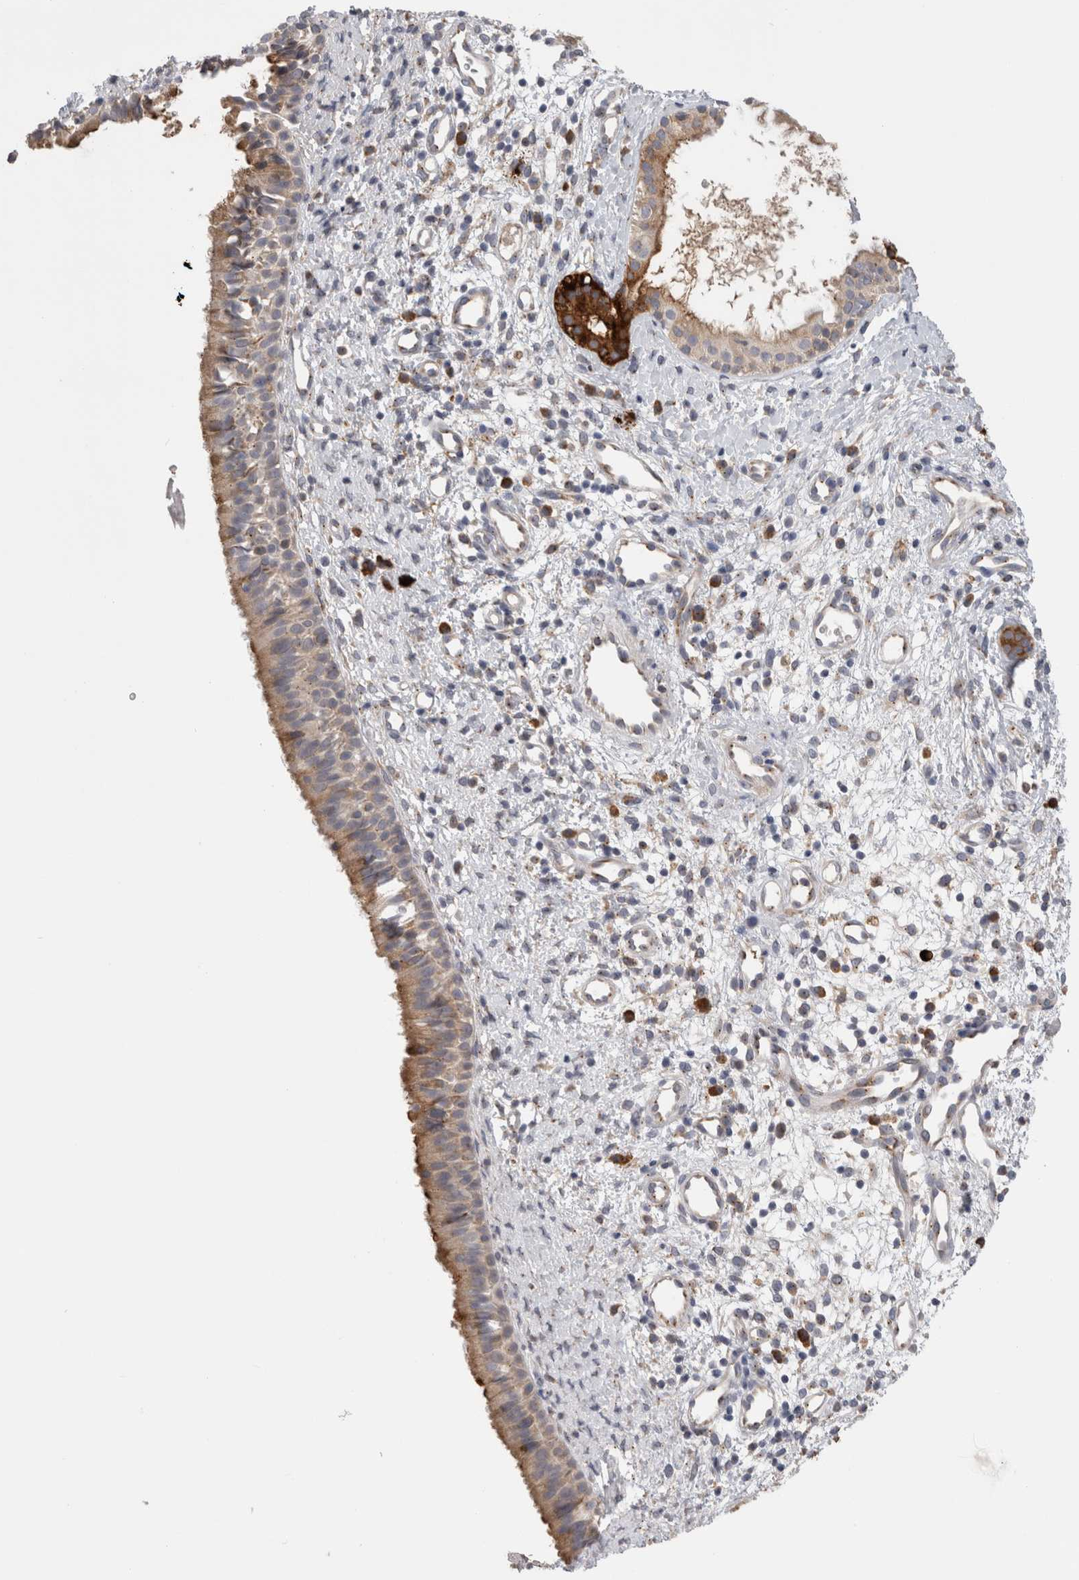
{"staining": {"intensity": "weak", "quantity": "25%-75%", "location": "cytoplasmic/membranous"}, "tissue": "nasopharynx", "cell_type": "Respiratory epithelial cells", "image_type": "normal", "snomed": [{"axis": "morphology", "description": "Normal tissue, NOS"}, {"axis": "topography", "description": "Nasopharynx"}], "caption": "Protein staining by immunohistochemistry displays weak cytoplasmic/membranous positivity in about 25%-75% of respiratory epithelial cells in normal nasopharynx. (brown staining indicates protein expression, while blue staining denotes nuclei).", "gene": "ZNF341", "patient": {"sex": "male", "age": 22}}